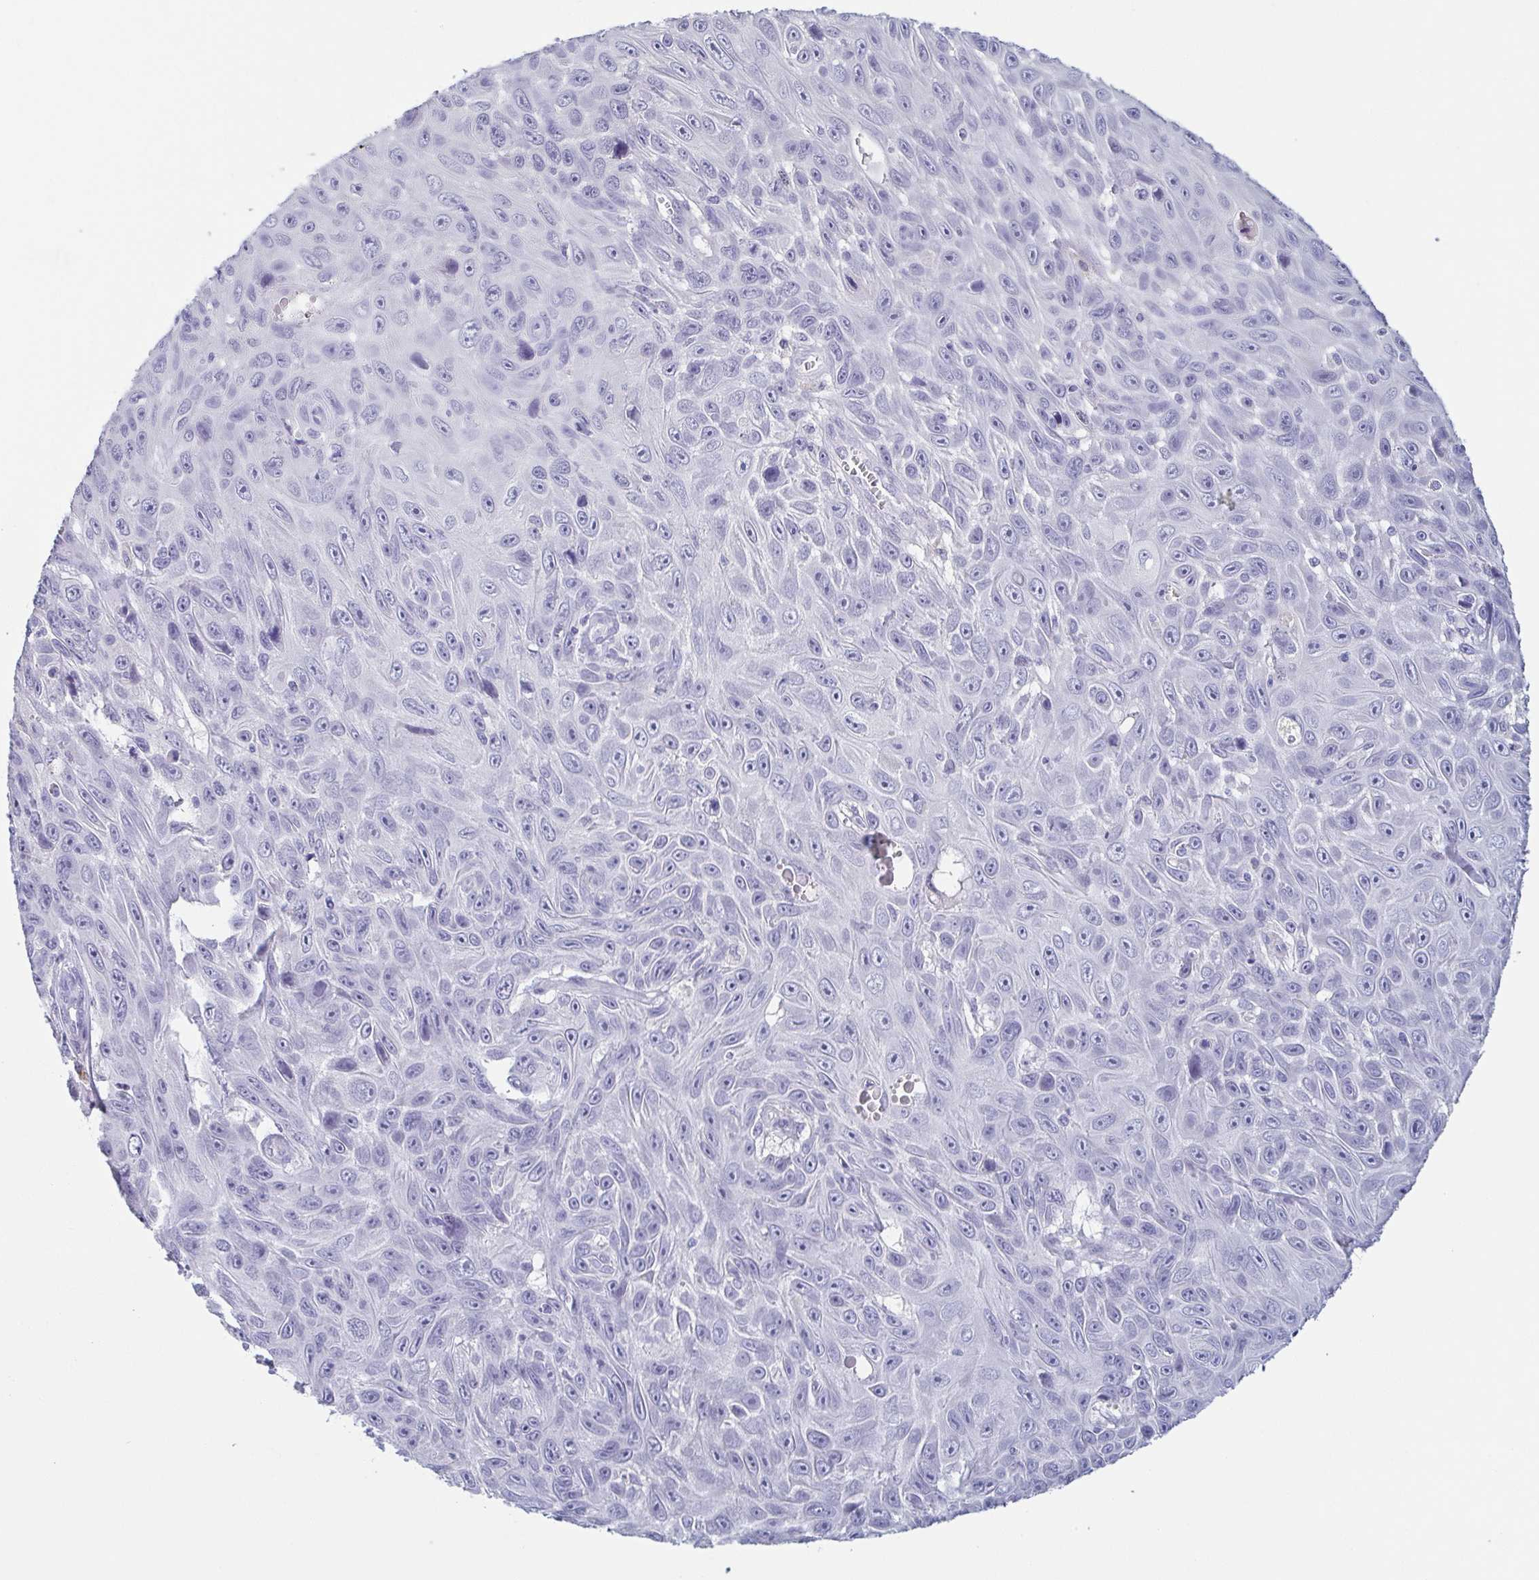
{"staining": {"intensity": "negative", "quantity": "none", "location": "none"}, "tissue": "skin cancer", "cell_type": "Tumor cells", "image_type": "cancer", "snomed": [{"axis": "morphology", "description": "Squamous cell carcinoma, NOS"}, {"axis": "topography", "description": "Skin"}], "caption": "High magnification brightfield microscopy of skin cancer (squamous cell carcinoma) stained with DAB (3,3'-diaminobenzidine) (brown) and counterstained with hematoxylin (blue): tumor cells show no significant positivity.", "gene": "ITLN1", "patient": {"sex": "male", "age": 82}}